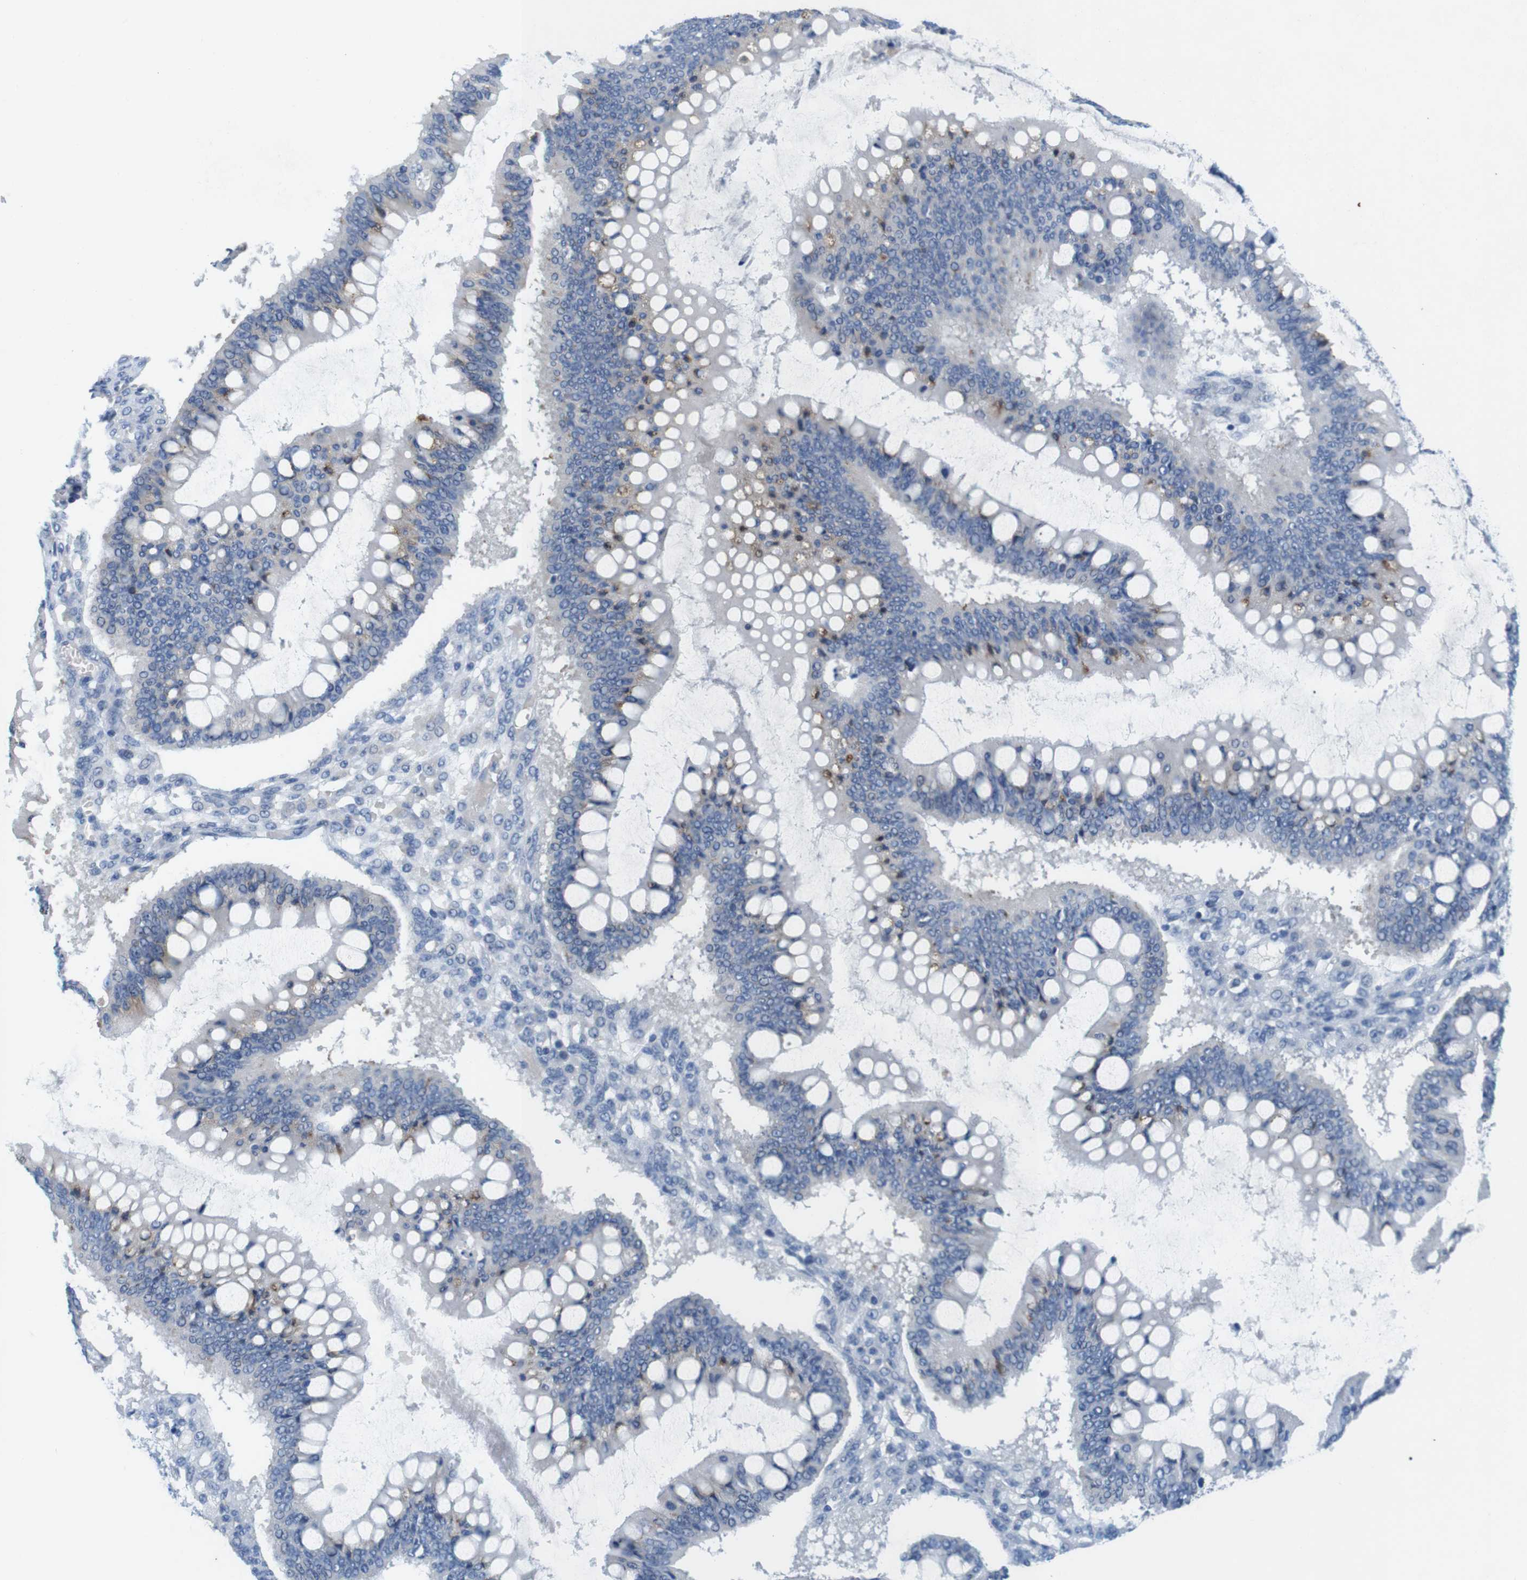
{"staining": {"intensity": "moderate", "quantity": "<25%", "location": "cytoplasmic/membranous"}, "tissue": "ovarian cancer", "cell_type": "Tumor cells", "image_type": "cancer", "snomed": [{"axis": "morphology", "description": "Cystadenocarcinoma, mucinous, NOS"}, {"axis": "topography", "description": "Ovary"}], "caption": "A brown stain labels moderate cytoplasmic/membranous expression of a protein in human ovarian mucinous cystadenocarcinoma tumor cells.", "gene": "GOLGA2", "patient": {"sex": "female", "age": 73}}